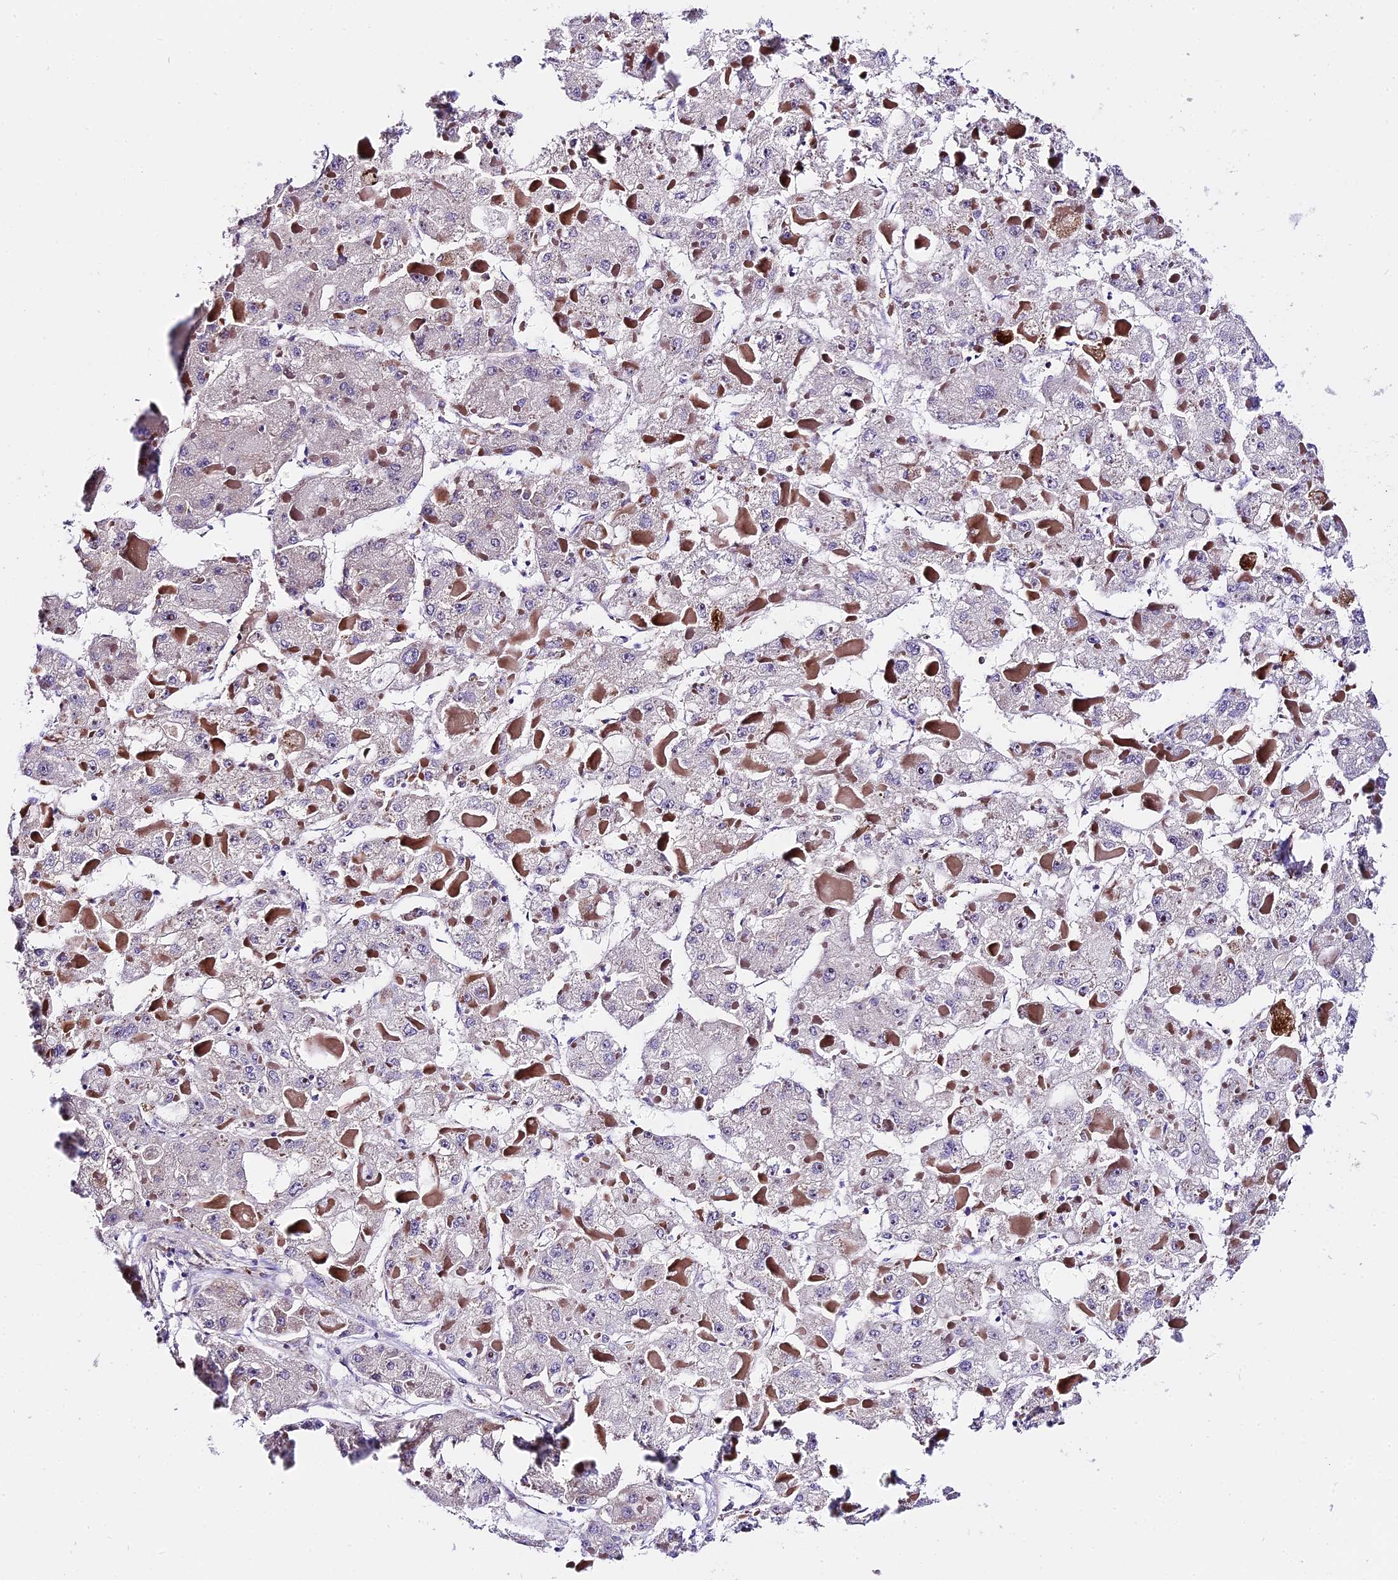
{"staining": {"intensity": "negative", "quantity": "none", "location": "none"}, "tissue": "liver cancer", "cell_type": "Tumor cells", "image_type": "cancer", "snomed": [{"axis": "morphology", "description": "Carcinoma, Hepatocellular, NOS"}, {"axis": "topography", "description": "Liver"}], "caption": "Liver cancer (hepatocellular carcinoma) was stained to show a protein in brown. There is no significant staining in tumor cells. The staining was performed using DAB to visualize the protein expression in brown, while the nuclei were stained in blue with hematoxylin (Magnification: 20x).", "gene": "HERPUD1", "patient": {"sex": "female", "age": 73}}